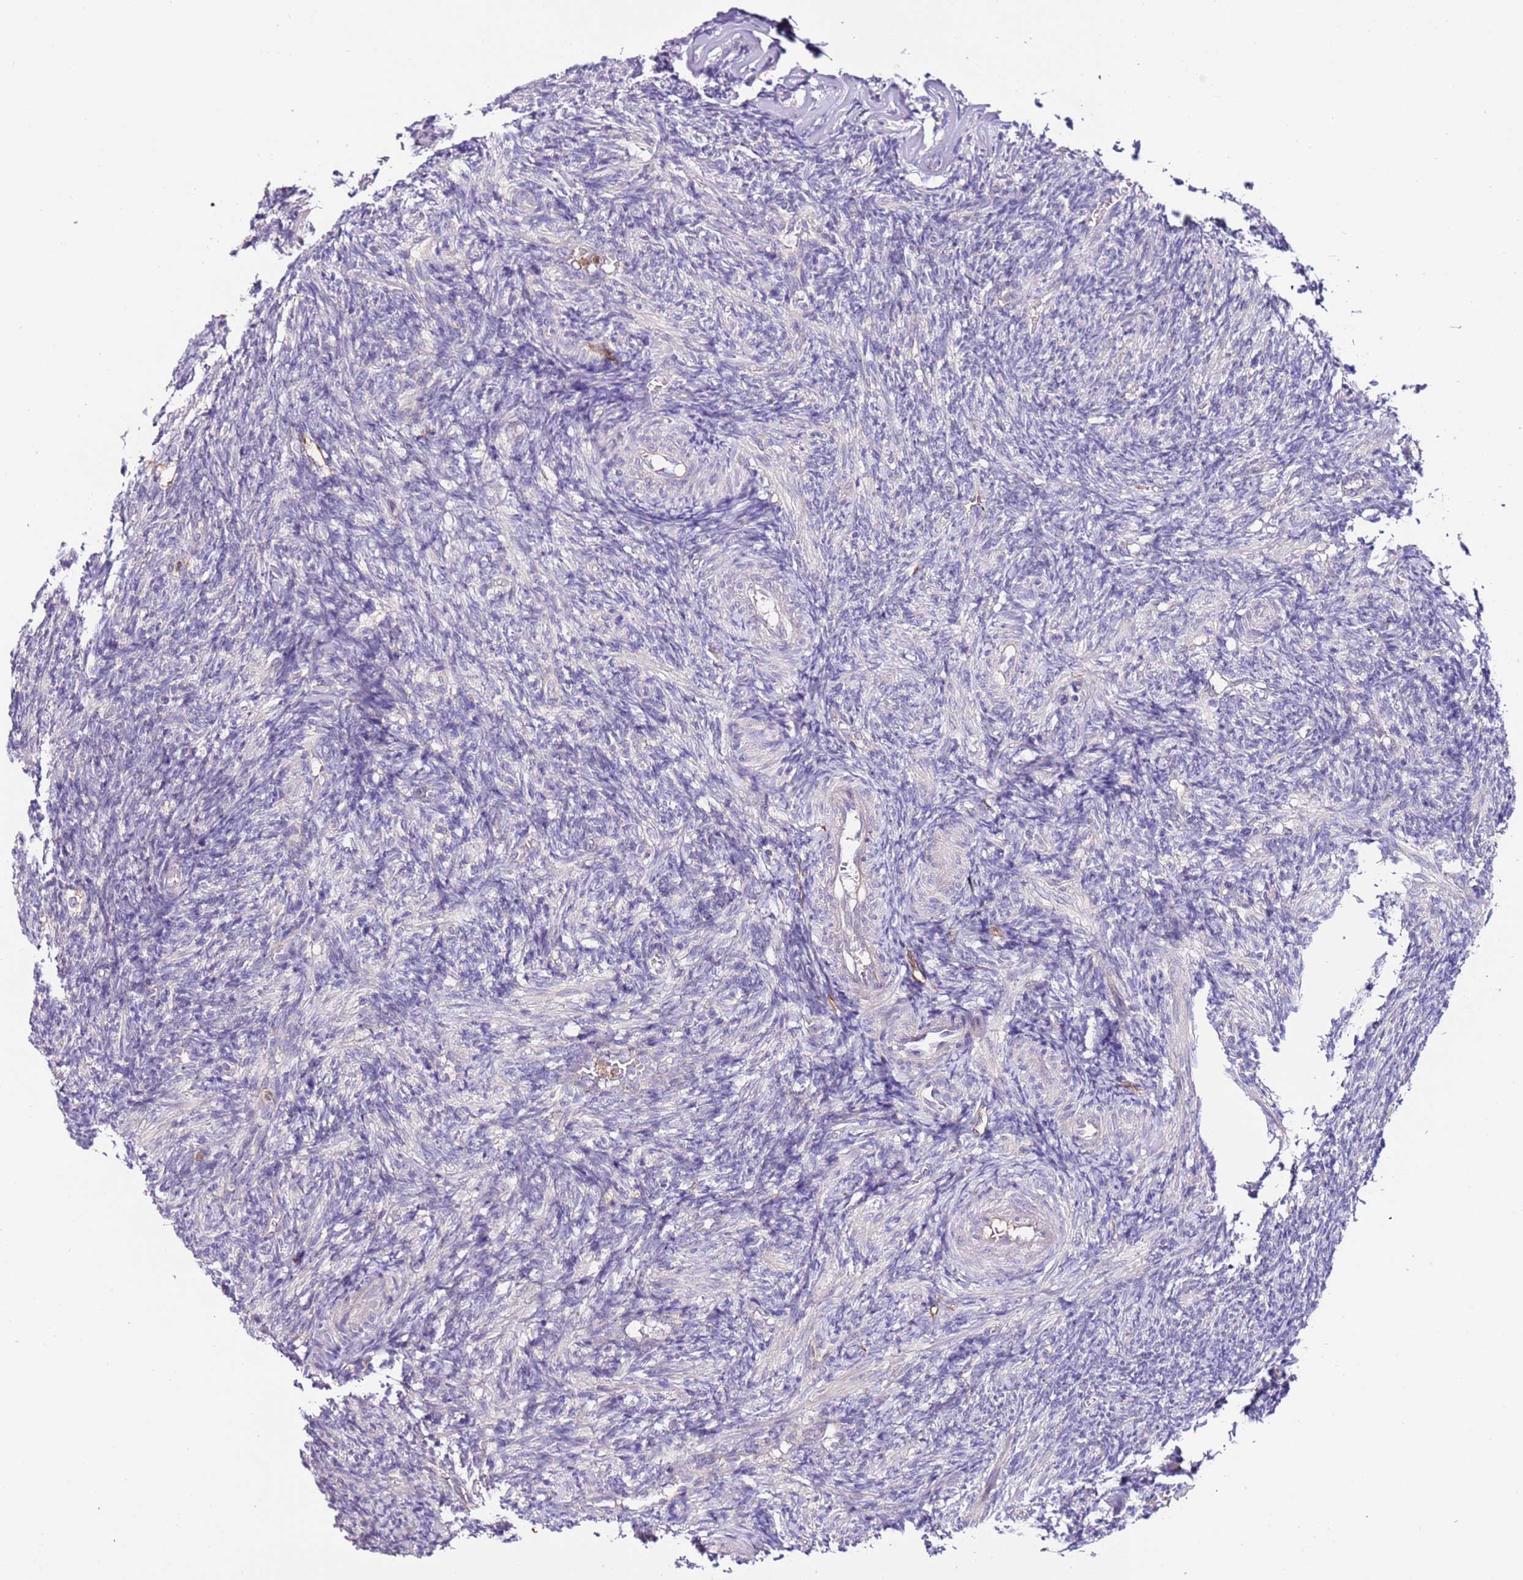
{"staining": {"intensity": "negative", "quantity": "none", "location": "none"}, "tissue": "ovary", "cell_type": "Ovarian stroma cells", "image_type": "normal", "snomed": [{"axis": "morphology", "description": "Normal tissue, NOS"}, {"axis": "topography", "description": "Ovary"}], "caption": "Immunohistochemistry (IHC) of normal human ovary shows no positivity in ovarian stroma cells. (DAB (3,3'-diaminobenzidine) IHC with hematoxylin counter stain).", "gene": "FLVCR1", "patient": {"sex": "female", "age": 27}}